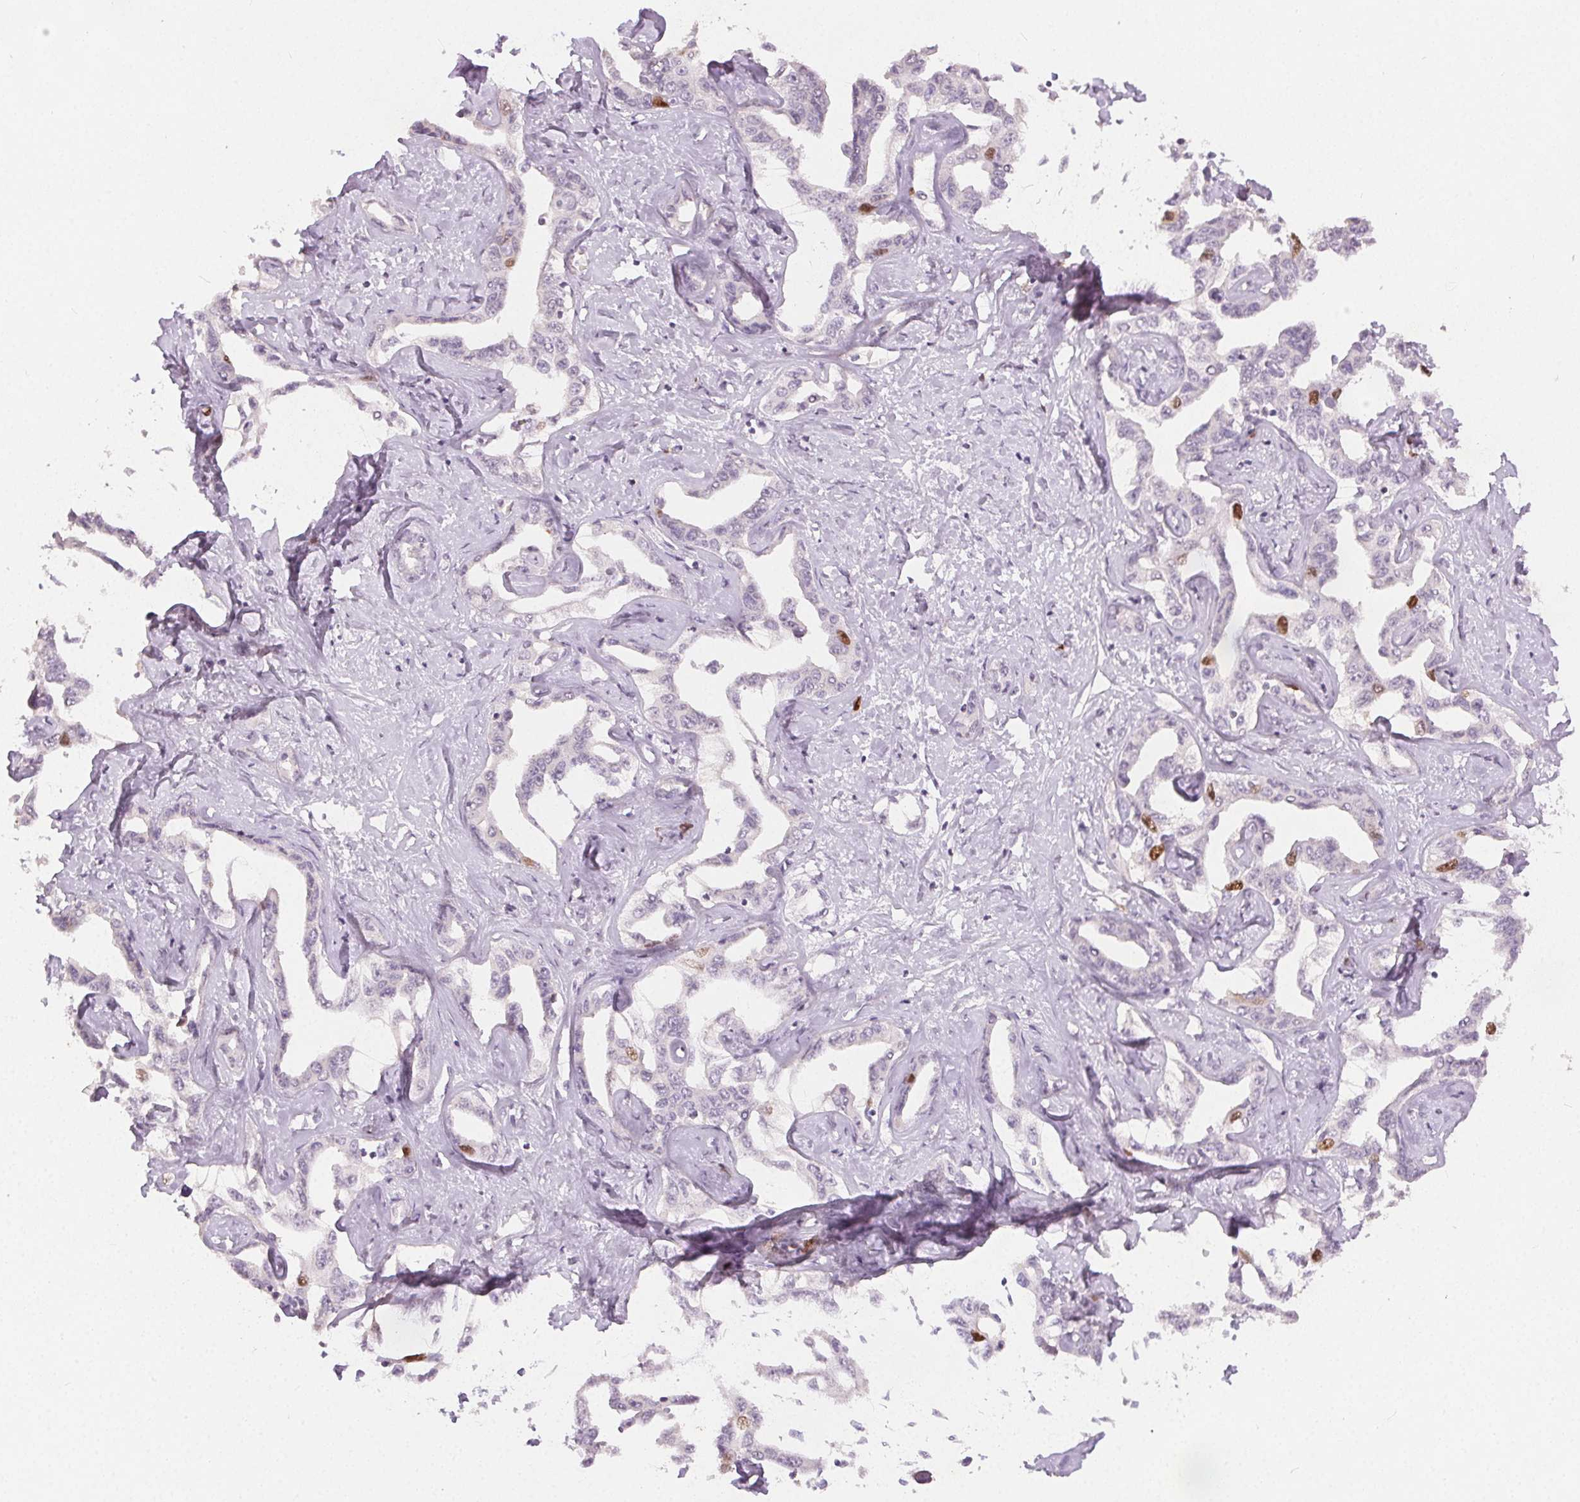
{"staining": {"intensity": "moderate", "quantity": "<25%", "location": "nuclear"}, "tissue": "liver cancer", "cell_type": "Tumor cells", "image_type": "cancer", "snomed": [{"axis": "morphology", "description": "Cholangiocarcinoma"}, {"axis": "topography", "description": "Liver"}], "caption": "An immunohistochemistry photomicrograph of neoplastic tissue is shown. Protein staining in brown shows moderate nuclear positivity in liver cholangiocarcinoma within tumor cells.", "gene": "ANLN", "patient": {"sex": "male", "age": 59}}